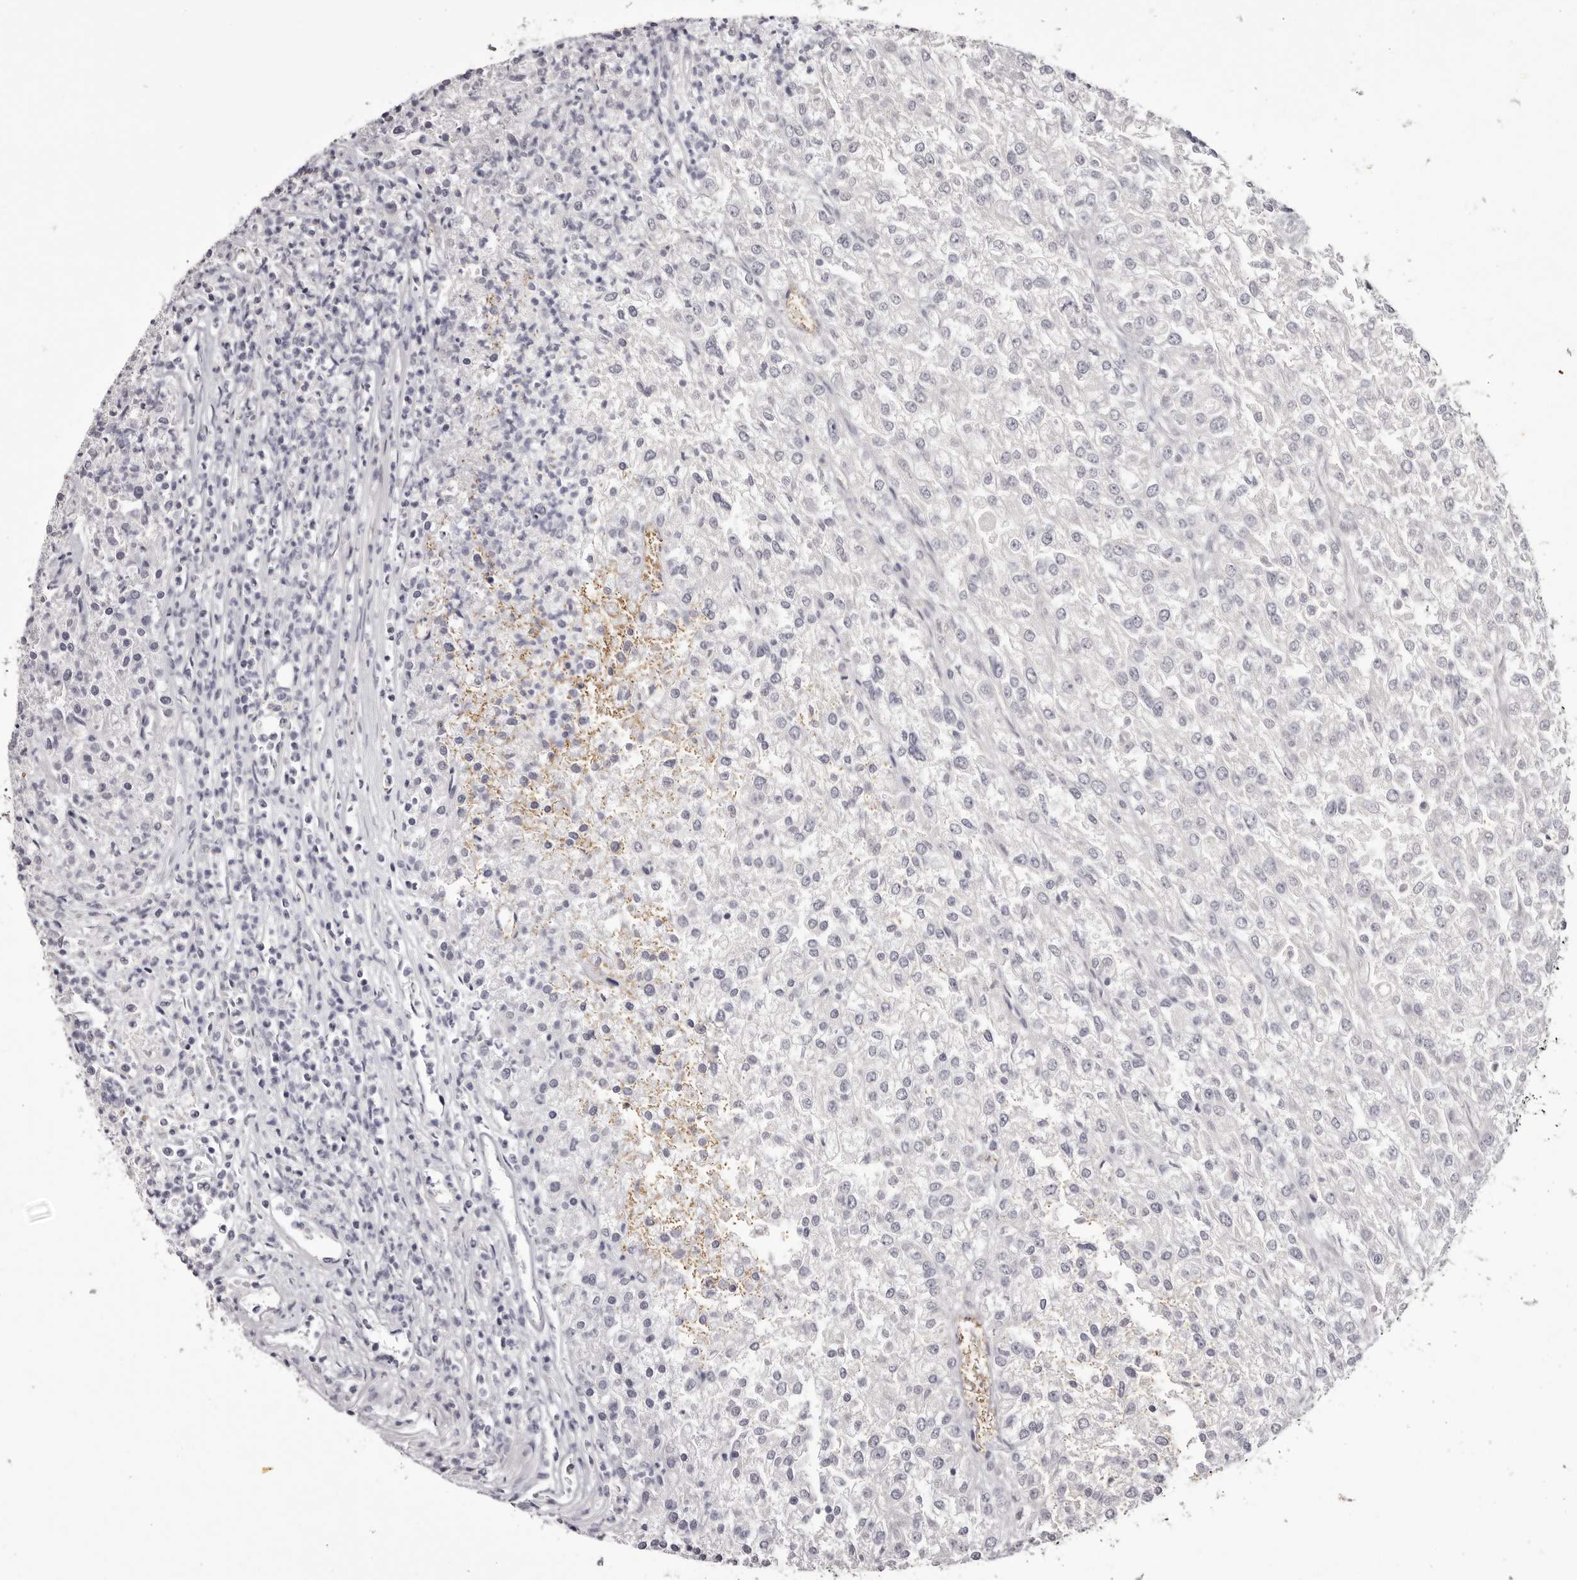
{"staining": {"intensity": "negative", "quantity": "none", "location": "none"}, "tissue": "renal cancer", "cell_type": "Tumor cells", "image_type": "cancer", "snomed": [{"axis": "morphology", "description": "Adenocarcinoma, NOS"}, {"axis": "topography", "description": "Kidney"}], "caption": "There is no significant staining in tumor cells of adenocarcinoma (renal). (Brightfield microscopy of DAB immunohistochemistry at high magnification).", "gene": "CA6", "patient": {"sex": "female", "age": 54}}